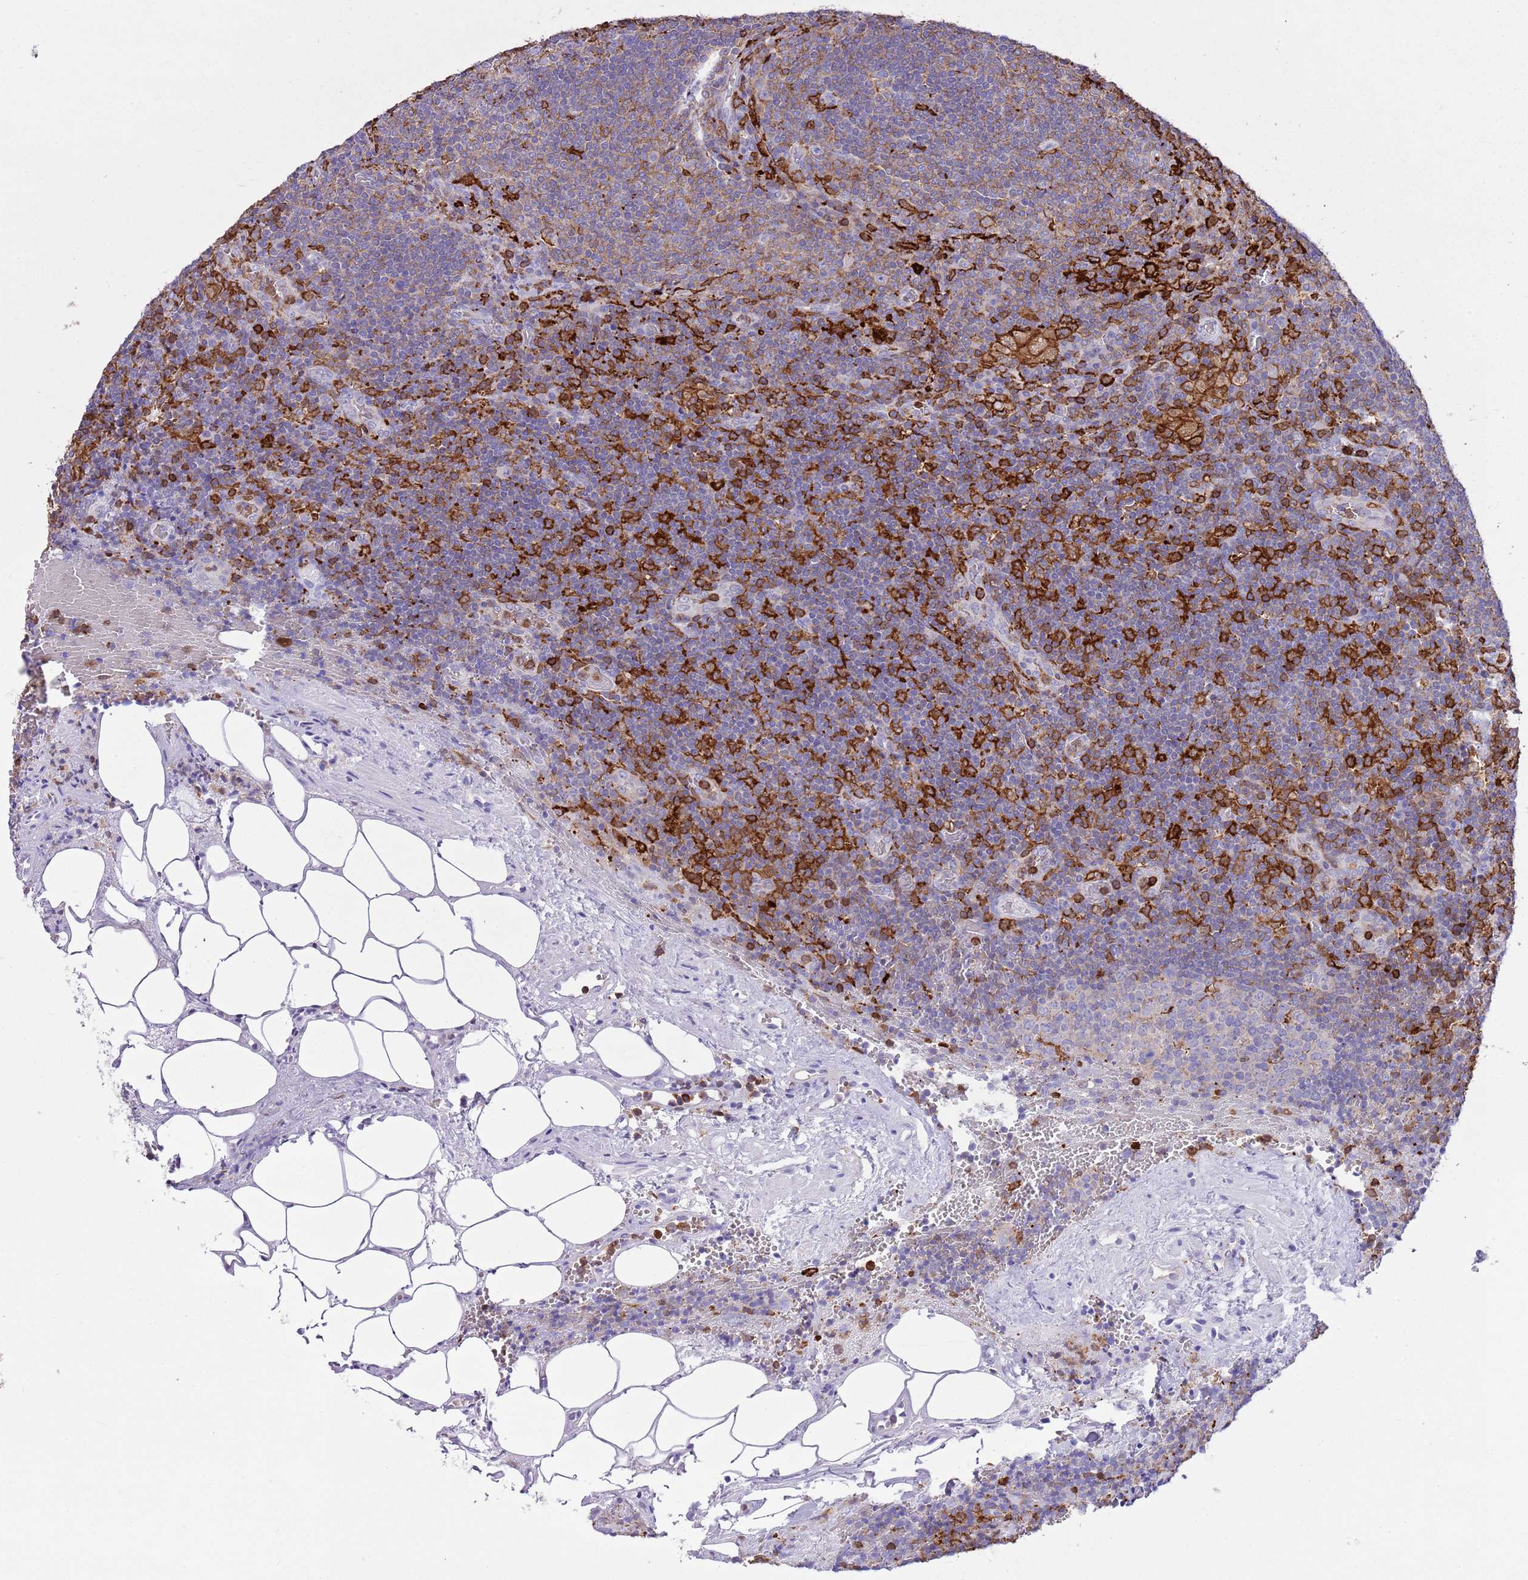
{"staining": {"intensity": "weak", "quantity": "<25%", "location": "cytoplasmic/membranous"}, "tissue": "lymph node", "cell_type": "Germinal center cells", "image_type": "normal", "snomed": [{"axis": "morphology", "description": "Normal tissue, NOS"}, {"axis": "topography", "description": "Lymph node"}], "caption": "Lymph node stained for a protein using immunohistochemistry displays no positivity germinal center cells.", "gene": "EFHD2", "patient": {"sex": "male", "age": 58}}